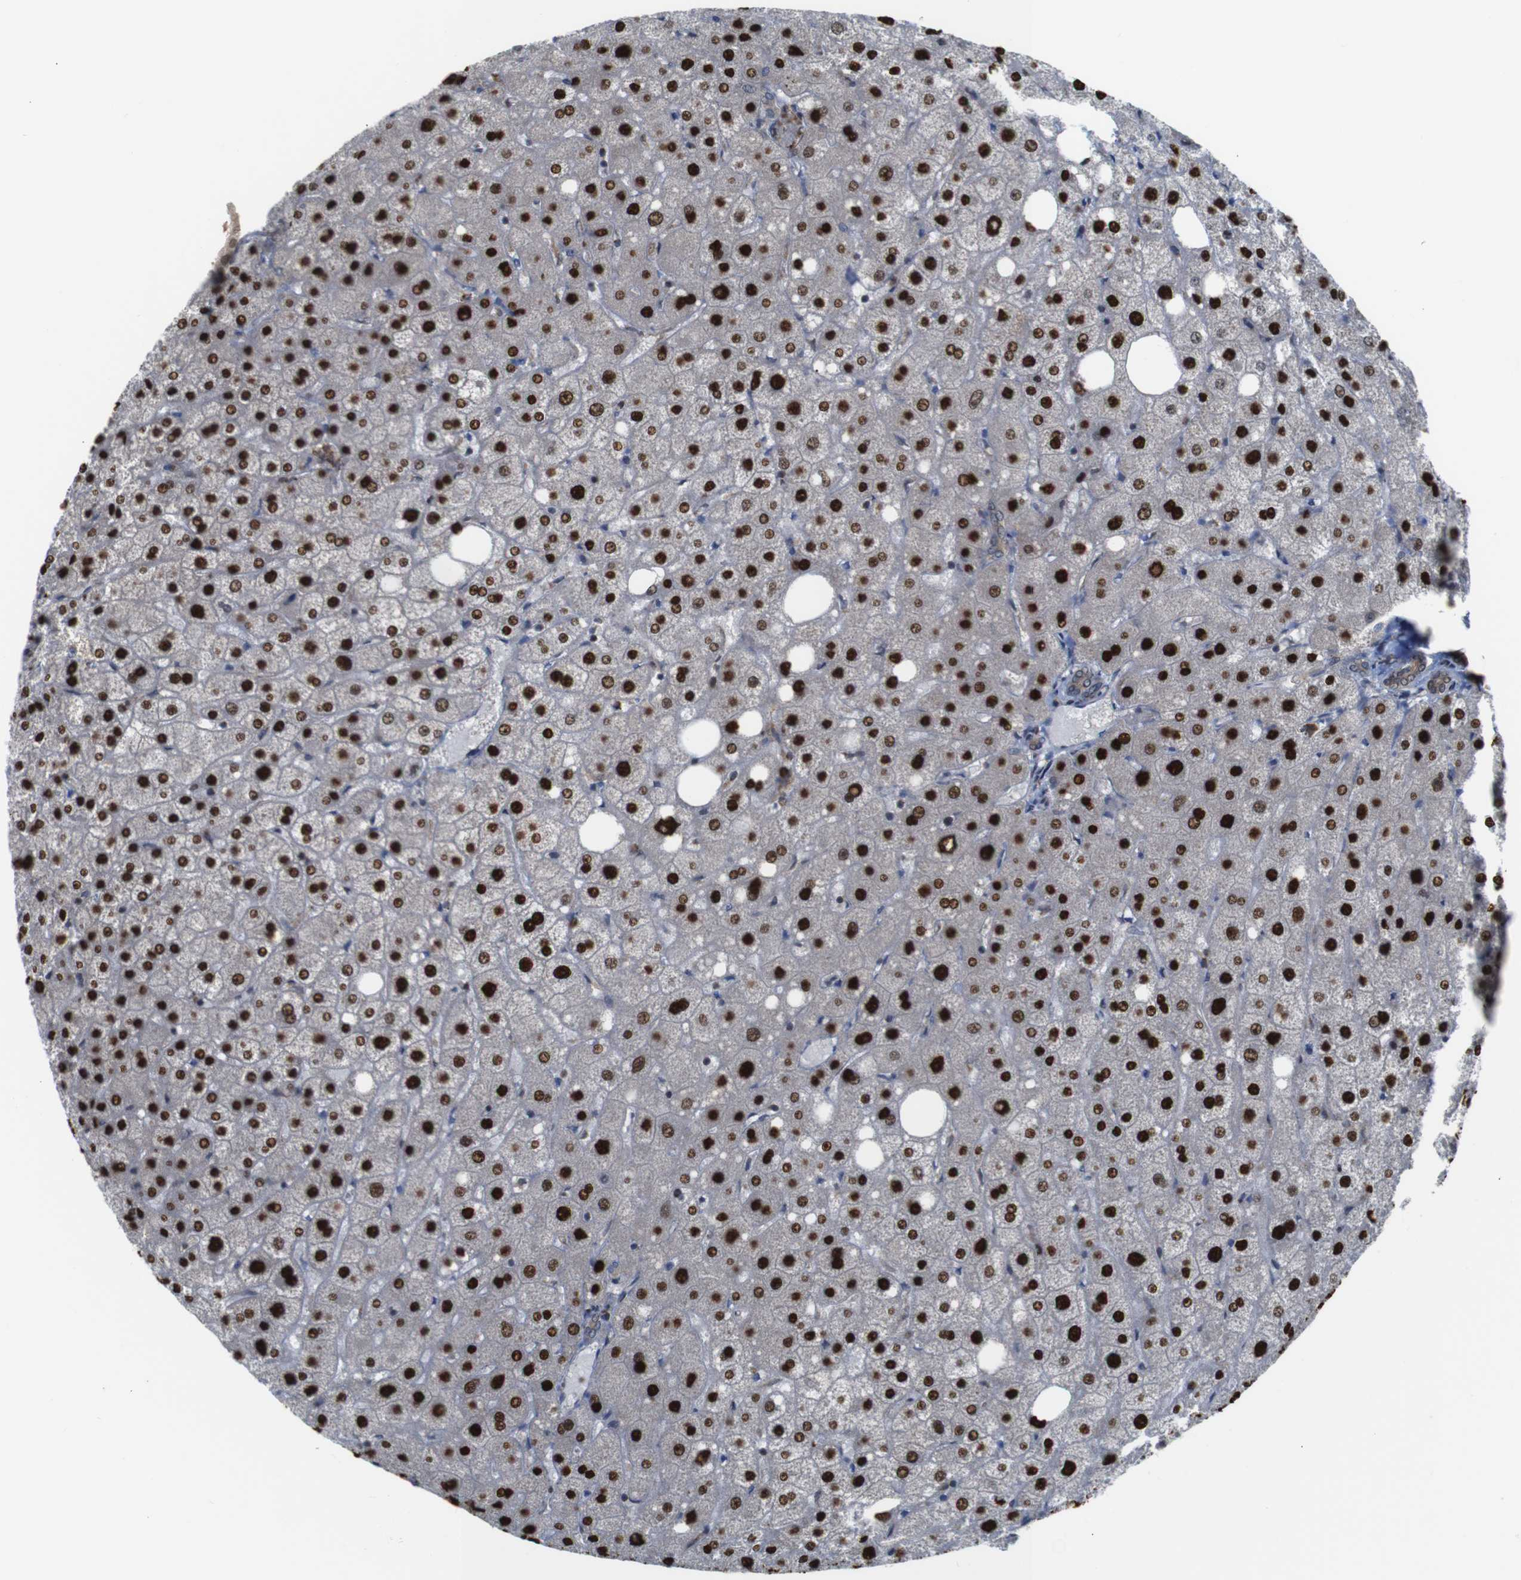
{"staining": {"intensity": "weak", "quantity": ">75%", "location": "cytoplasmic/membranous"}, "tissue": "liver", "cell_type": "Cholangiocytes", "image_type": "normal", "snomed": [{"axis": "morphology", "description": "Normal tissue, NOS"}, {"axis": "topography", "description": "Liver"}], "caption": "The histopathology image shows immunohistochemical staining of normal liver. There is weak cytoplasmic/membranous staining is present in about >75% of cholangiocytes. (brown staining indicates protein expression, while blue staining denotes nuclei).", "gene": "PTPN1", "patient": {"sex": "male", "age": 73}}